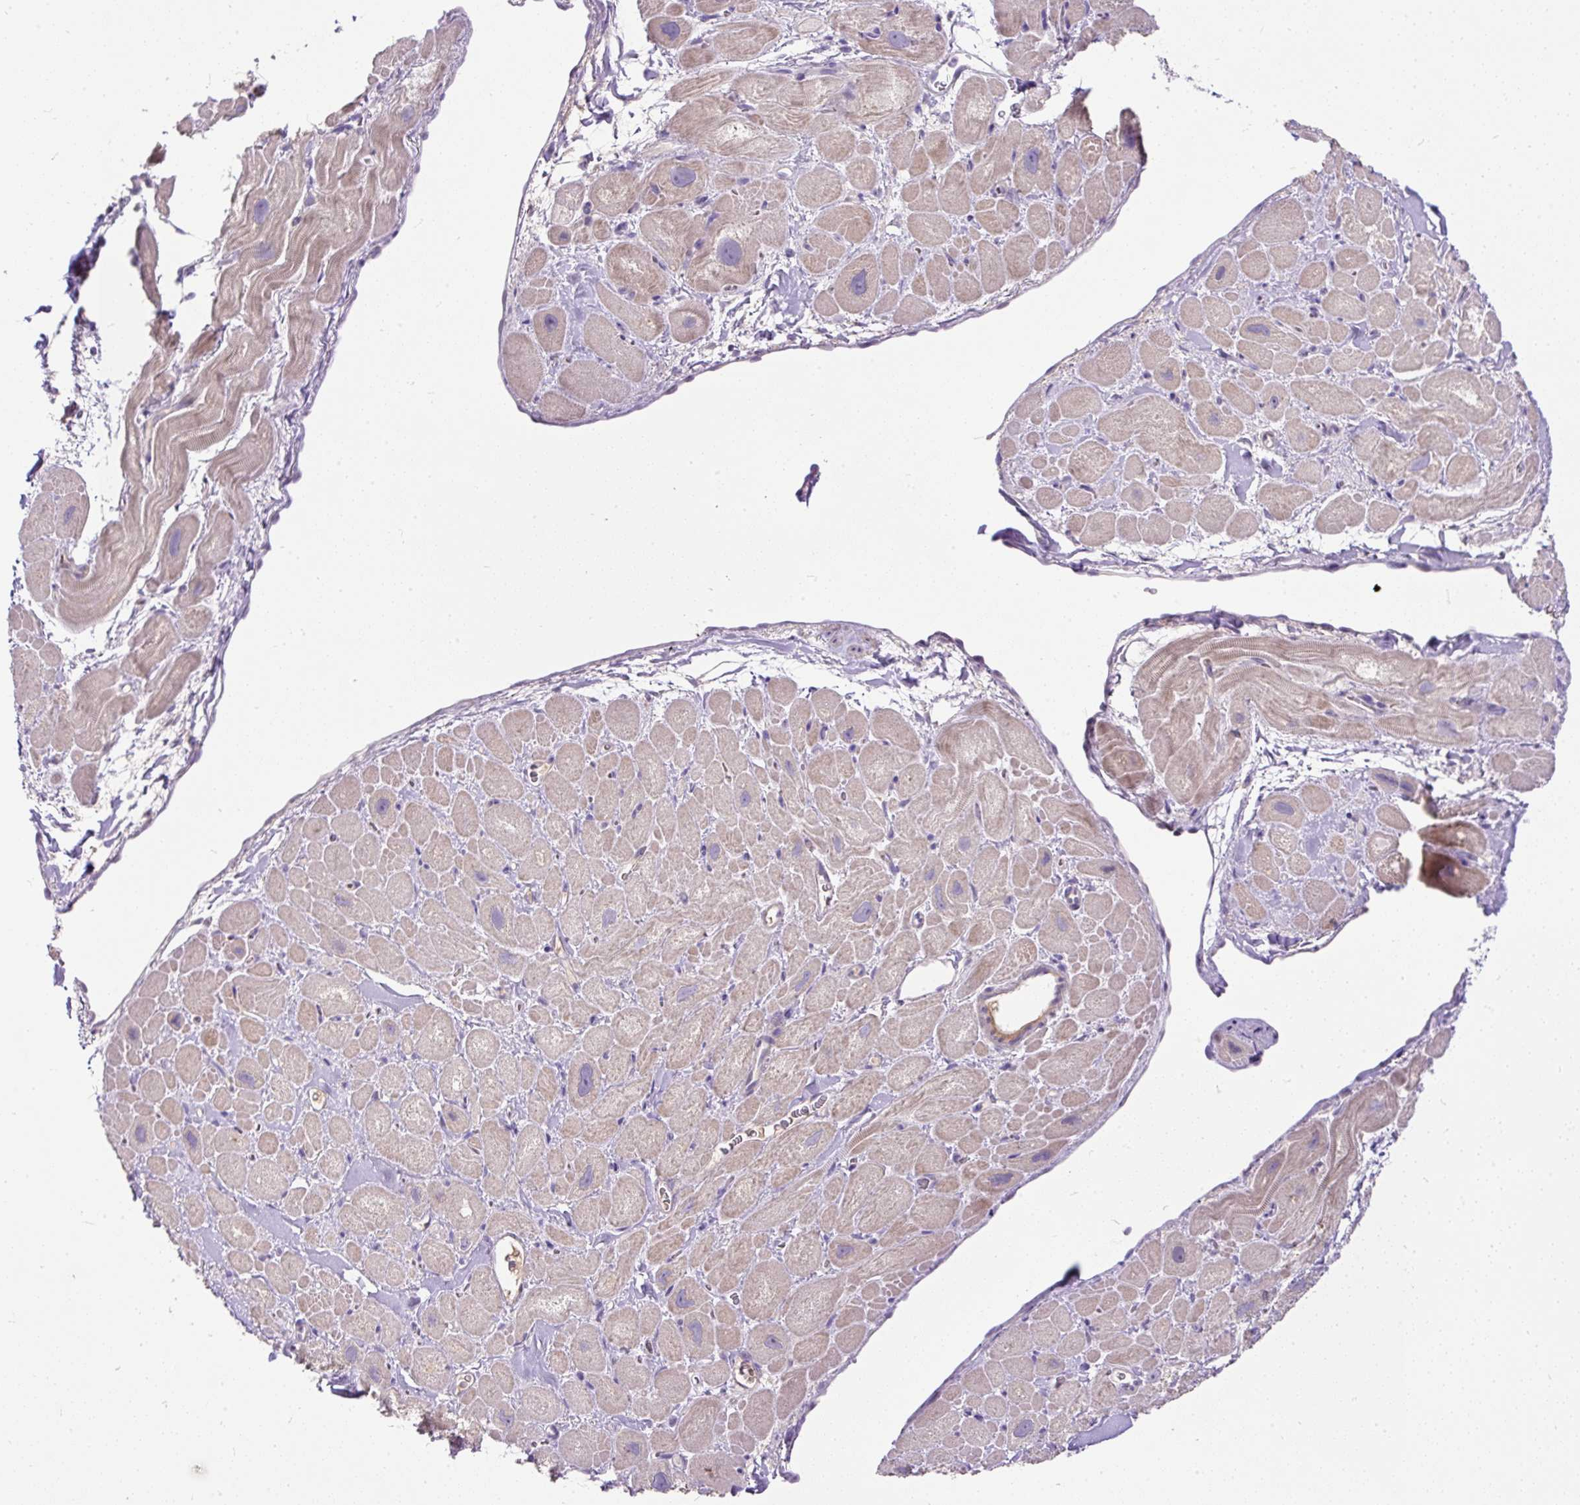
{"staining": {"intensity": "moderate", "quantity": "25%-75%", "location": "cytoplasmic/membranous"}, "tissue": "heart muscle", "cell_type": "Cardiomyocytes", "image_type": "normal", "snomed": [{"axis": "morphology", "description": "Normal tissue, NOS"}, {"axis": "topography", "description": "Heart"}], "caption": "Normal heart muscle exhibits moderate cytoplasmic/membranous expression in about 25%-75% of cardiomyocytes (brown staining indicates protein expression, while blue staining denotes nuclei)..", "gene": "KRTAP20", "patient": {"sex": "male", "age": 49}}